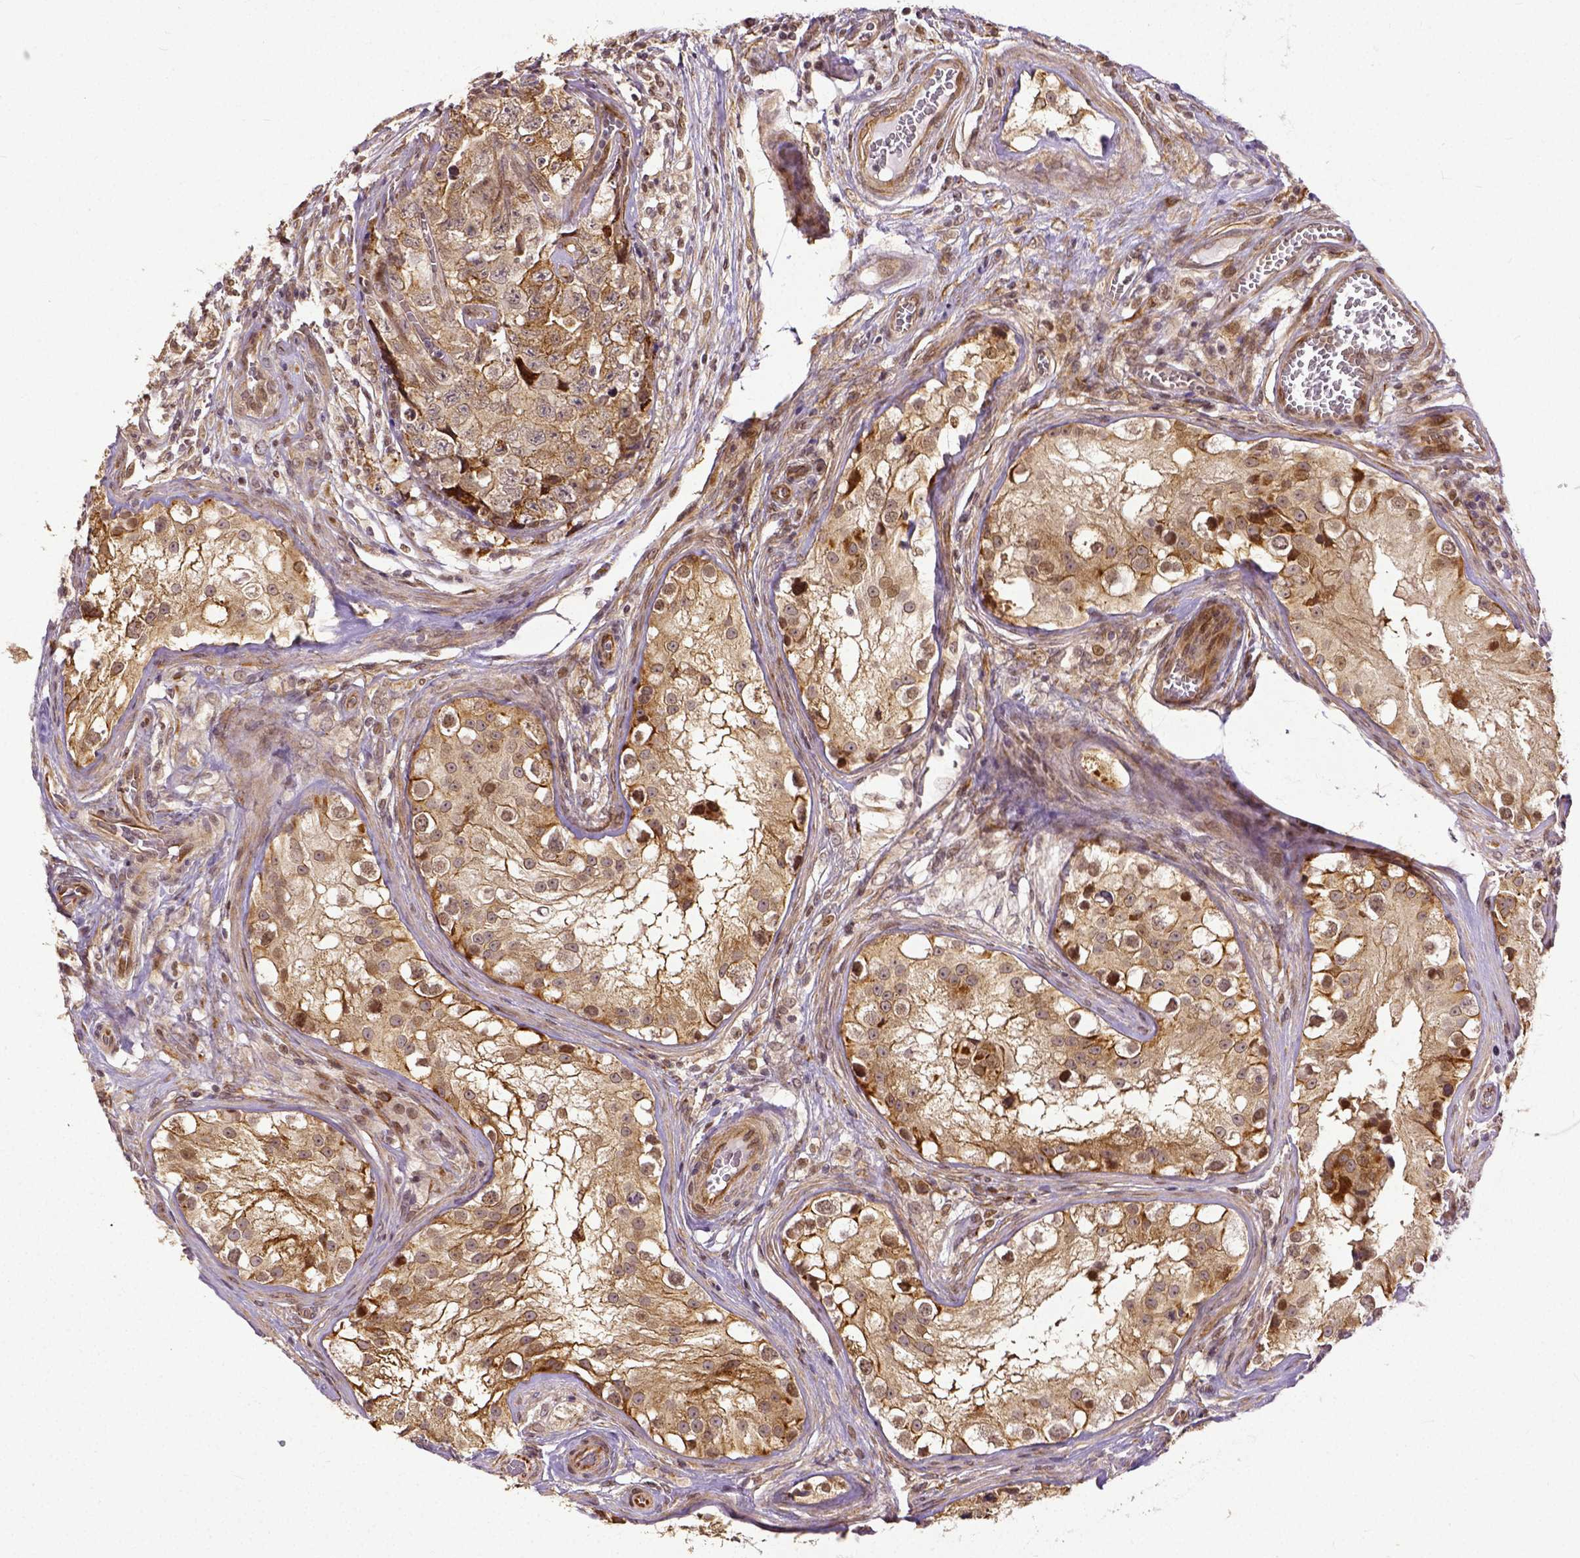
{"staining": {"intensity": "moderate", "quantity": ">75%", "location": "cytoplasmic/membranous,nuclear"}, "tissue": "testis cancer", "cell_type": "Tumor cells", "image_type": "cancer", "snomed": [{"axis": "morphology", "description": "Carcinoma, Embryonal, NOS"}, {"axis": "topography", "description": "Testis"}], "caption": "Testis cancer was stained to show a protein in brown. There is medium levels of moderate cytoplasmic/membranous and nuclear staining in approximately >75% of tumor cells.", "gene": "DICER1", "patient": {"sex": "male", "age": 18}}